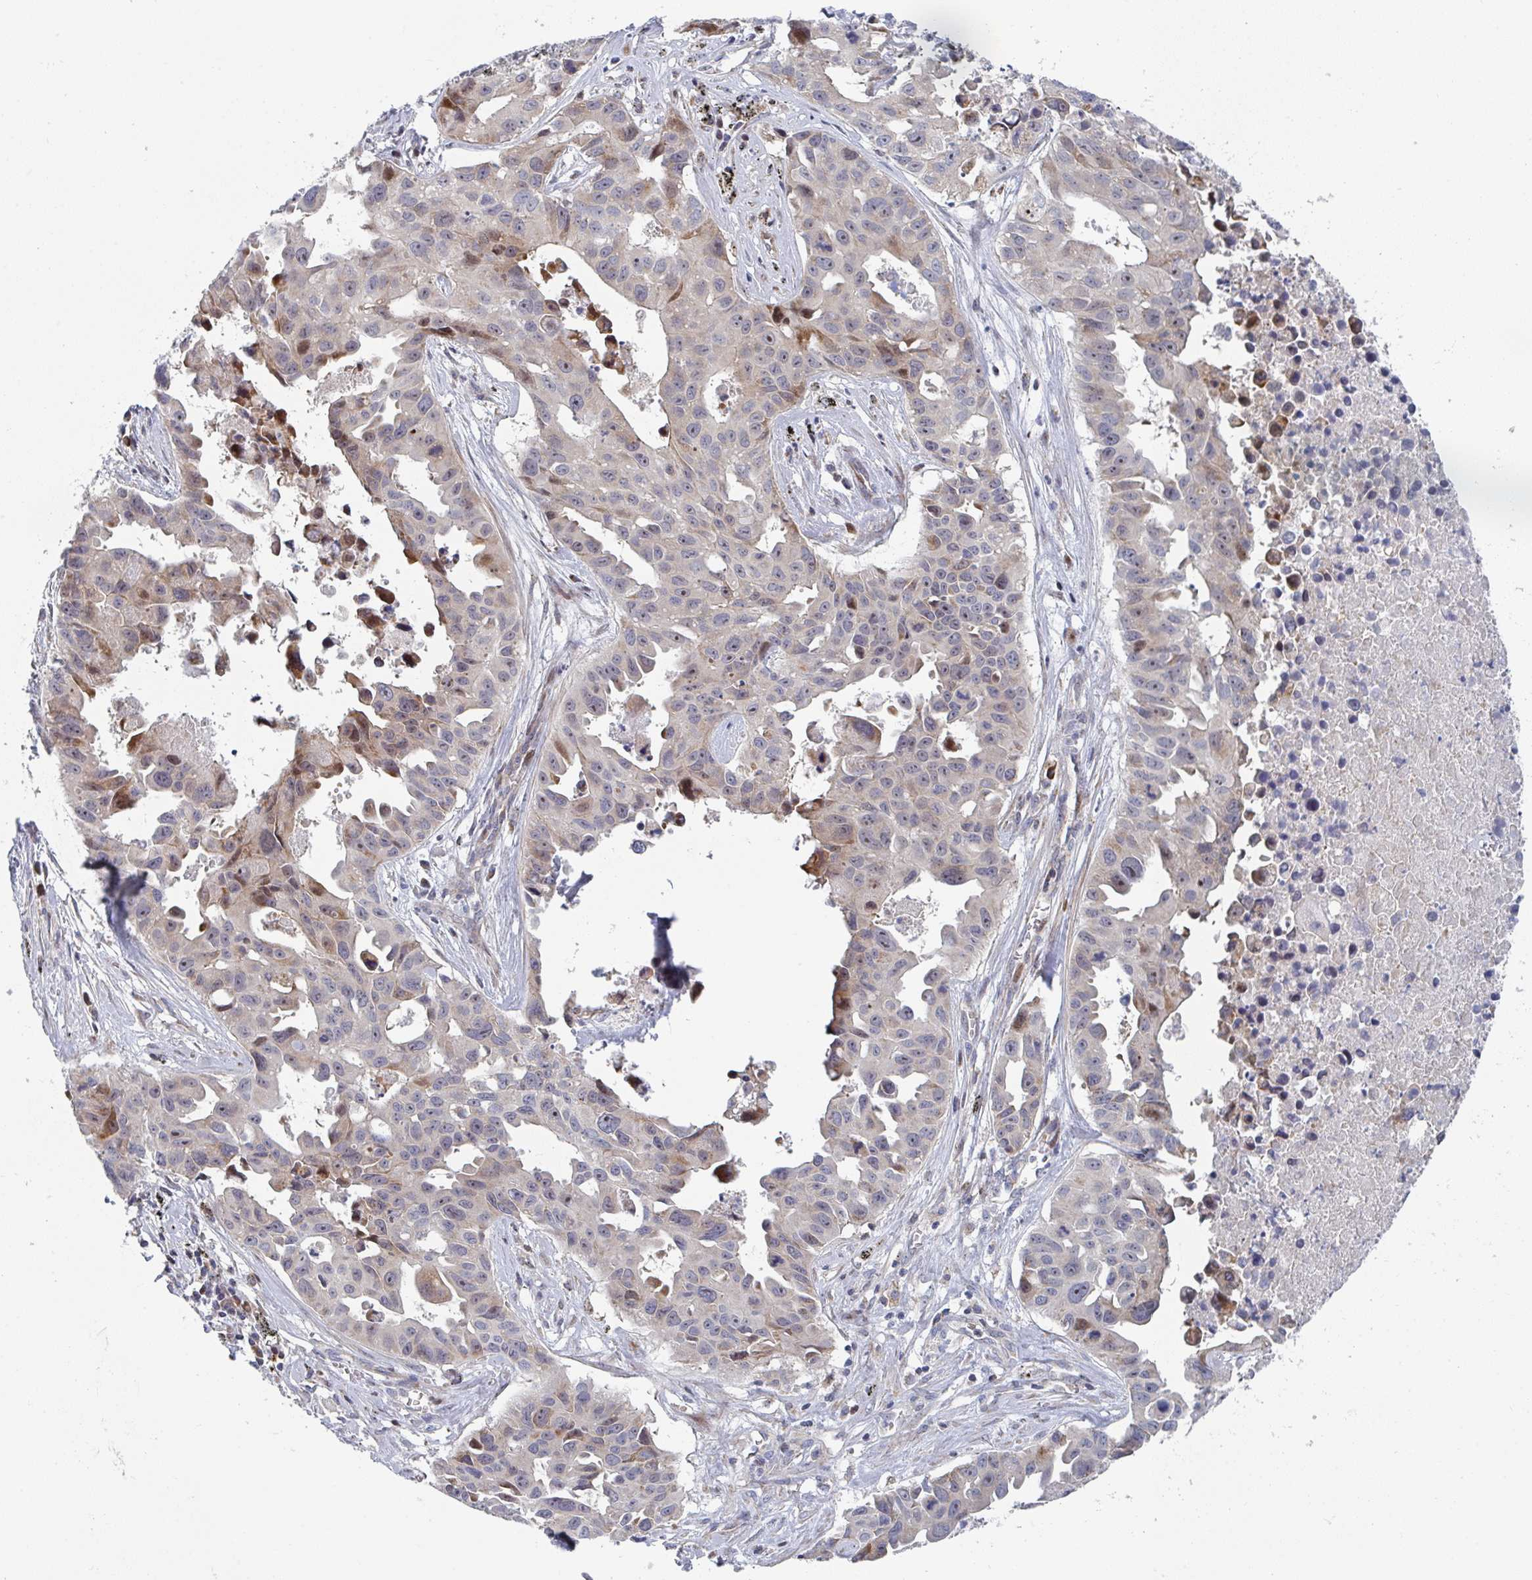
{"staining": {"intensity": "weak", "quantity": "<25%", "location": "cytoplasmic/membranous,nuclear"}, "tissue": "lung cancer", "cell_type": "Tumor cells", "image_type": "cancer", "snomed": [{"axis": "morphology", "description": "Adenocarcinoma, NOS"}, {"axis": "topography", "description": "Lymph node"}, {"axis": "topography", "description": "Lung"}], "caption": "The image shows no staining of tumor cells in adenocarcinoma (lung).", "gene": "ZNF644", "patient": {"sex": "male", "age": 64}}